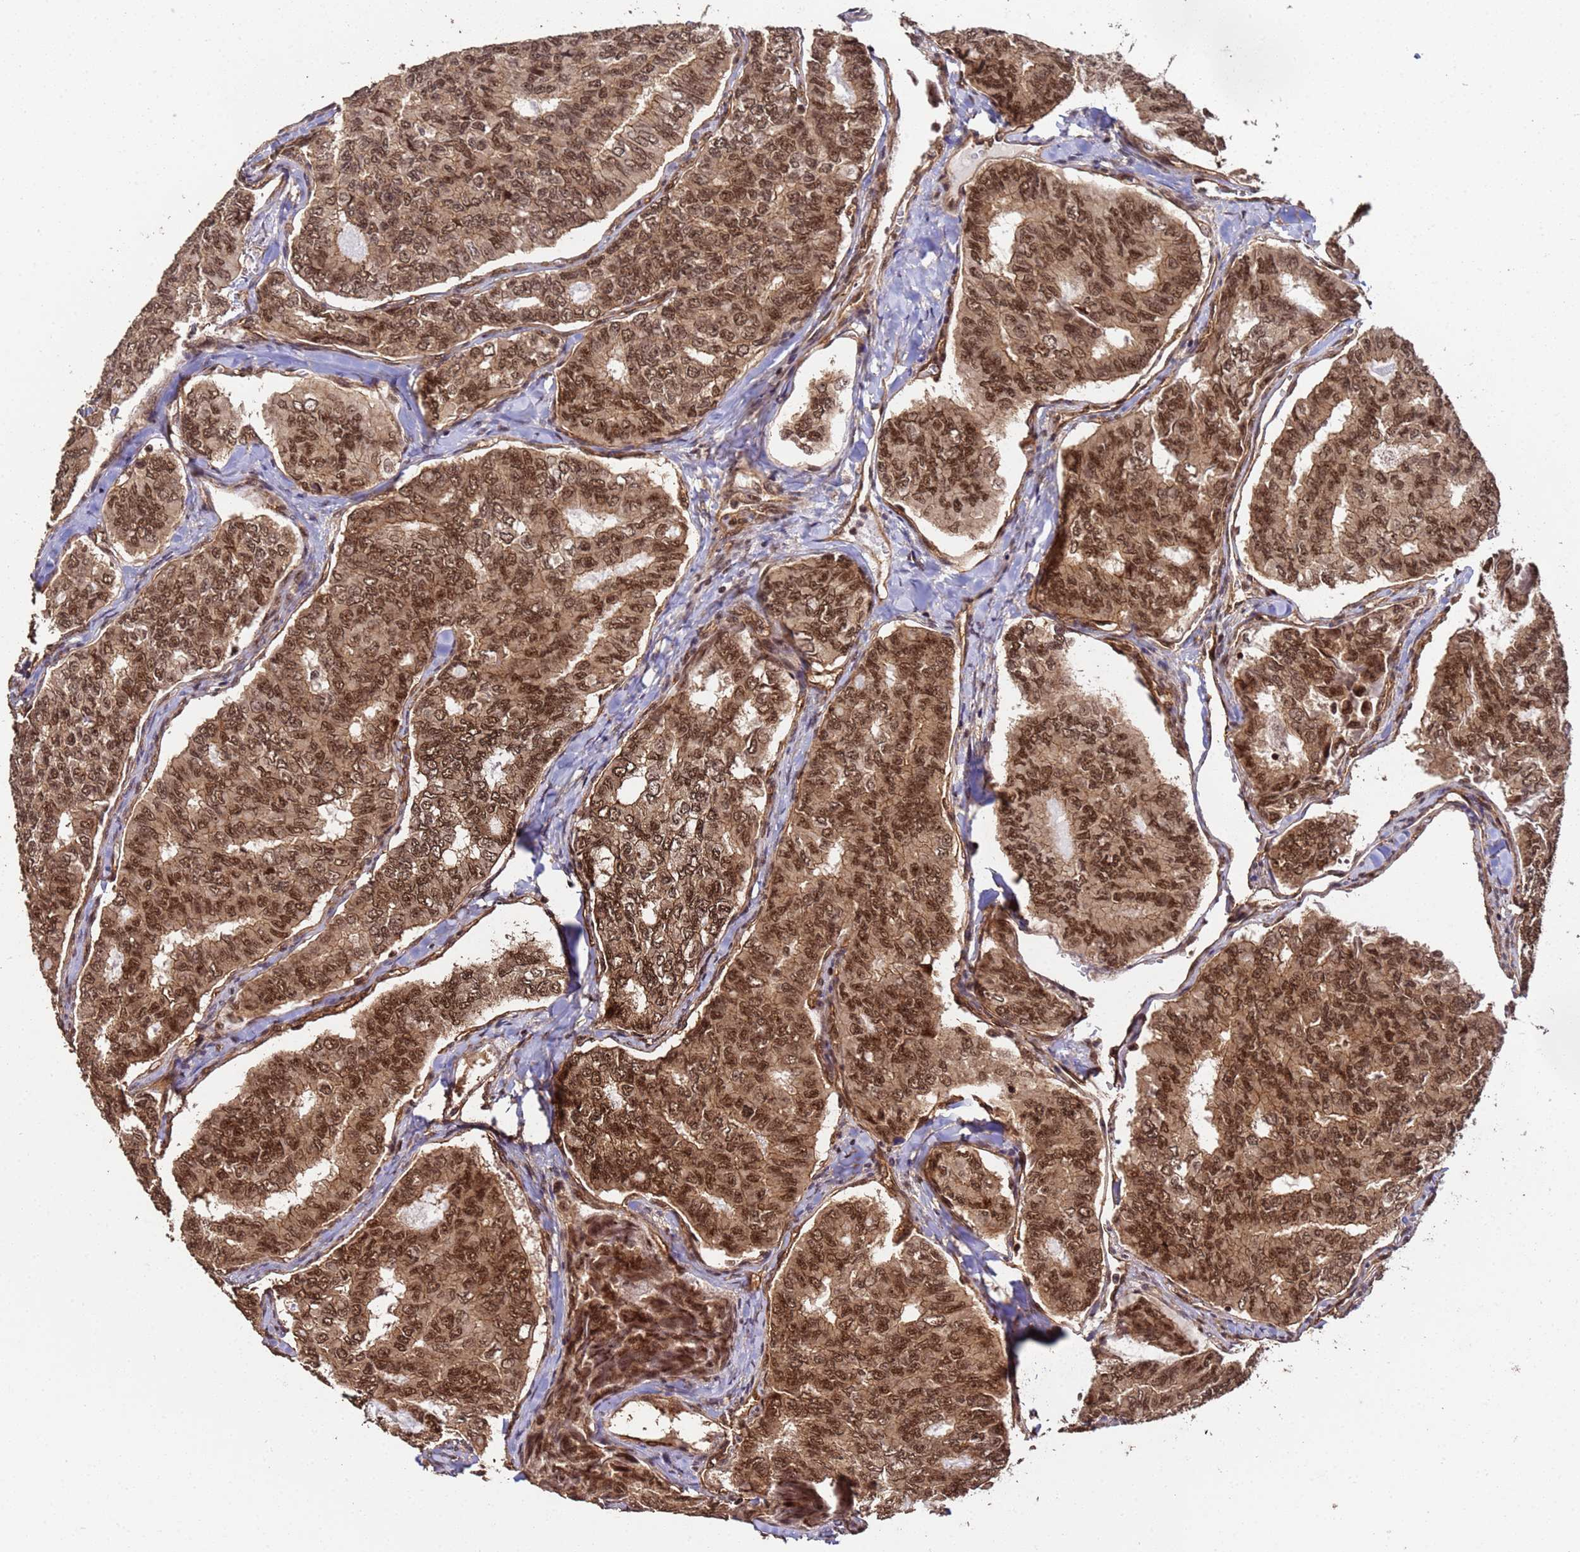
{"staining": {"intensity": "strong", "quantity": ">75%", "location": "cytoplasmic/membranous,nuclear"}, "tissue": "thyroid cancer", "cell_type": "Tumor cells", "image_type": "cancer", "snomed": [{"axis": "morphology", "description": "Papillary adenocarcinoma, NOS"}, {"axis": "topography", "description": "Thyroid gland"}], "caption": "This is a histology image of IHC staining of thyroid cancer (papillary adenocarcinoma), which shows strong expression in the cytoplasmic/membranous and nuclear of tumor cells.", "gene": "SYF2", "patient": {"sex": "female", "age": 35}}